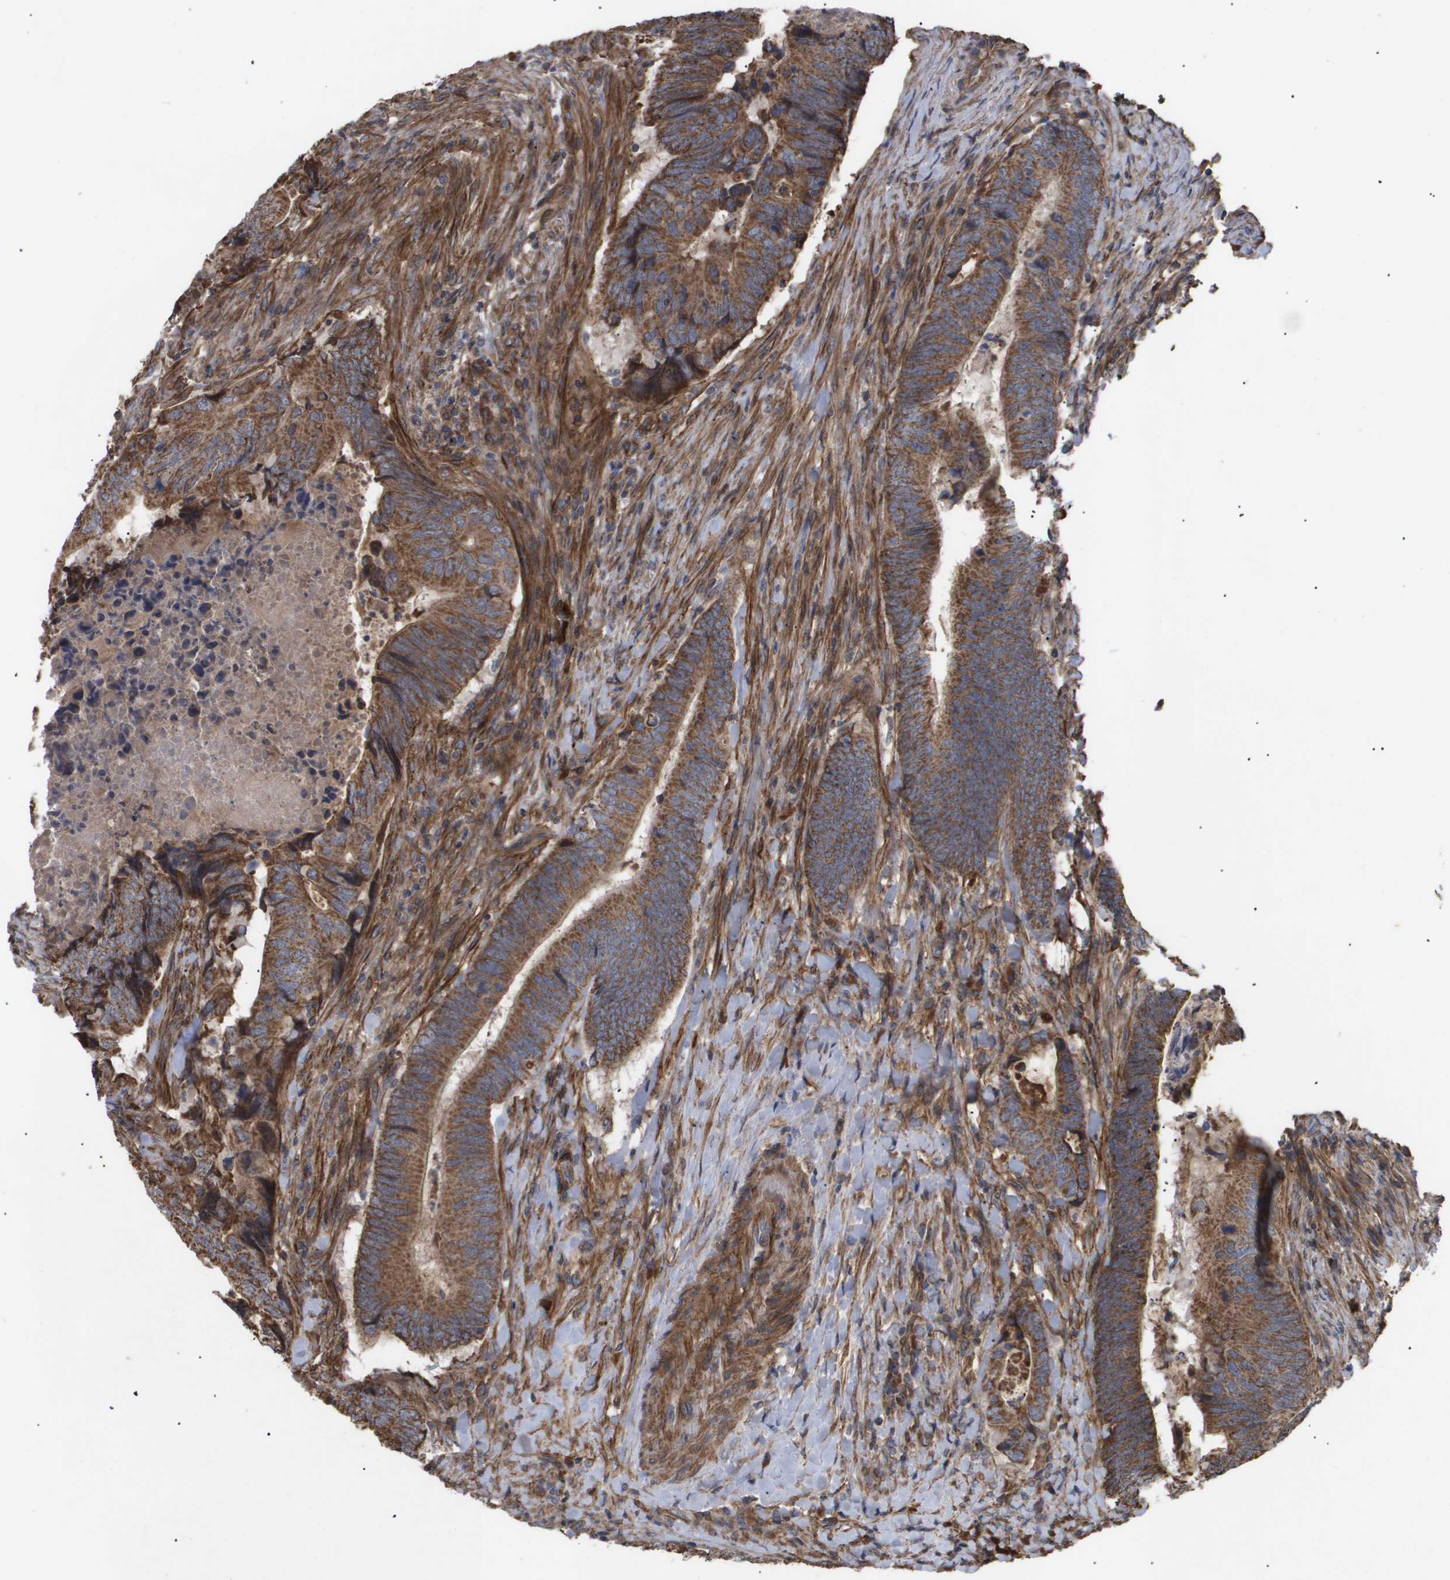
{"staining": {"intensity": "moderate", "quantity": ">75%", "location": "cytoplasmic/membranous"}, "tissue": "colorectal cancer", "cell_type": "Tumor cells", "image_type": "cancer", "snomed": [{"axis": "morphology", "description": "Normal tissue, NOS"}, {"axis": "morphology", "description": "Adenocarcinoma, NOS"}, {"axis": "topography", "description": "Colon"}], "caption": "The photomicrograph demonstrates a brown stain indicating the presence of a protein in the cytoplasmic/membranous of tumor cells in colorectal adenocarcinoma. Nuclei are stained in blue.", "gene": "TNS1", "patient": {"sex": "male", "age": 56}}